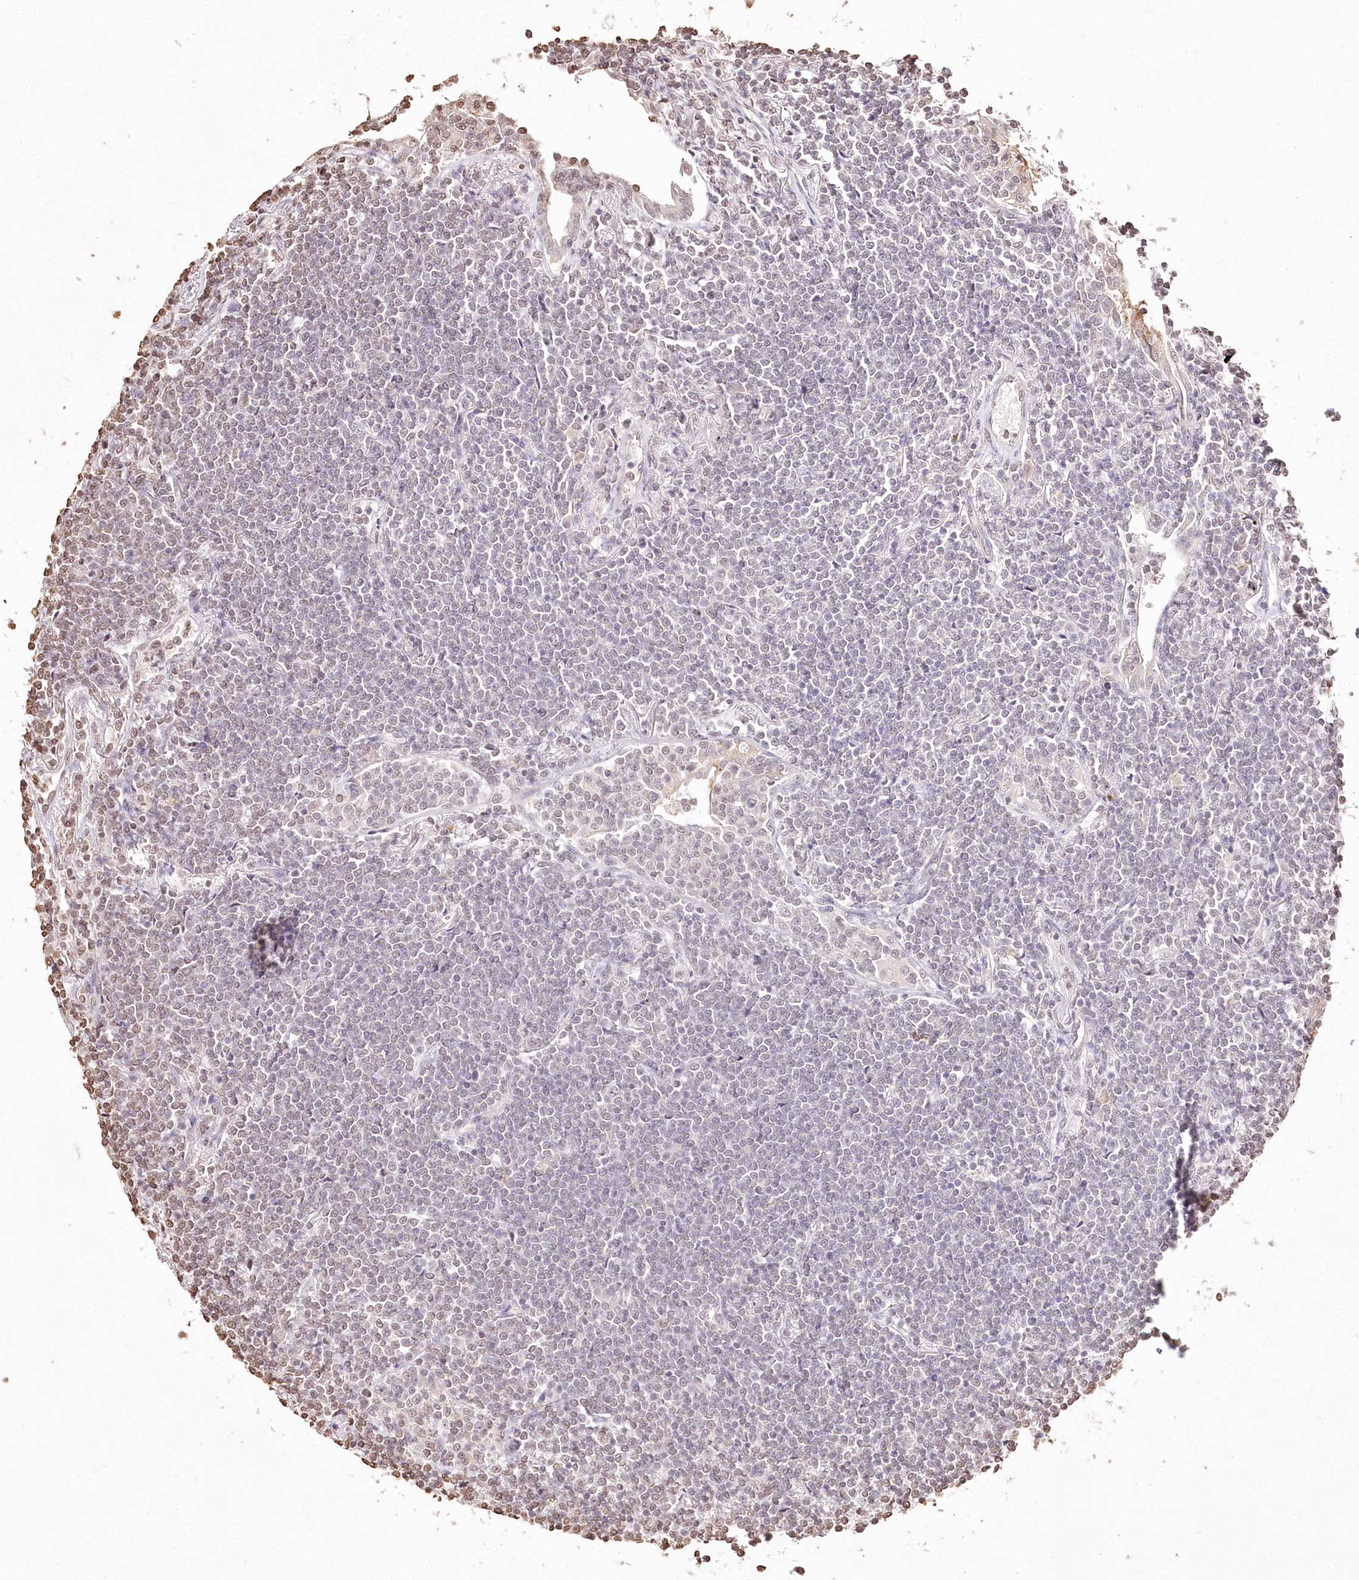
{"staining": {"intensity": "negative", "quantity": "none", "location": "none"}, "tissue": "lymphoma", "cell_type": "Tumor cells", "image_type": "cancer", "snomed": [{"axis": "morphology", "description": "Malignant lymphoma, non-Hodgkin's type, Low grade"}, {"axis": "topography", "description": "Lung"}], "caption": "High magnification brightfield microscopy of malignant lymphoma, non-Hodgkin's type (low-grade) stained with DAB (brown) and counterstained with hematoxylin (blue): tumor cells show no significant staining. Brightfield microscopy of immunohistochemistry (IHC) stained with DAB (3,3'-diaminobenzidine) (brown) and hematoxylin (blue), captured at high magnification.", "gene": "DMXL1", "patient": {"sex": "female", "age": 71}}